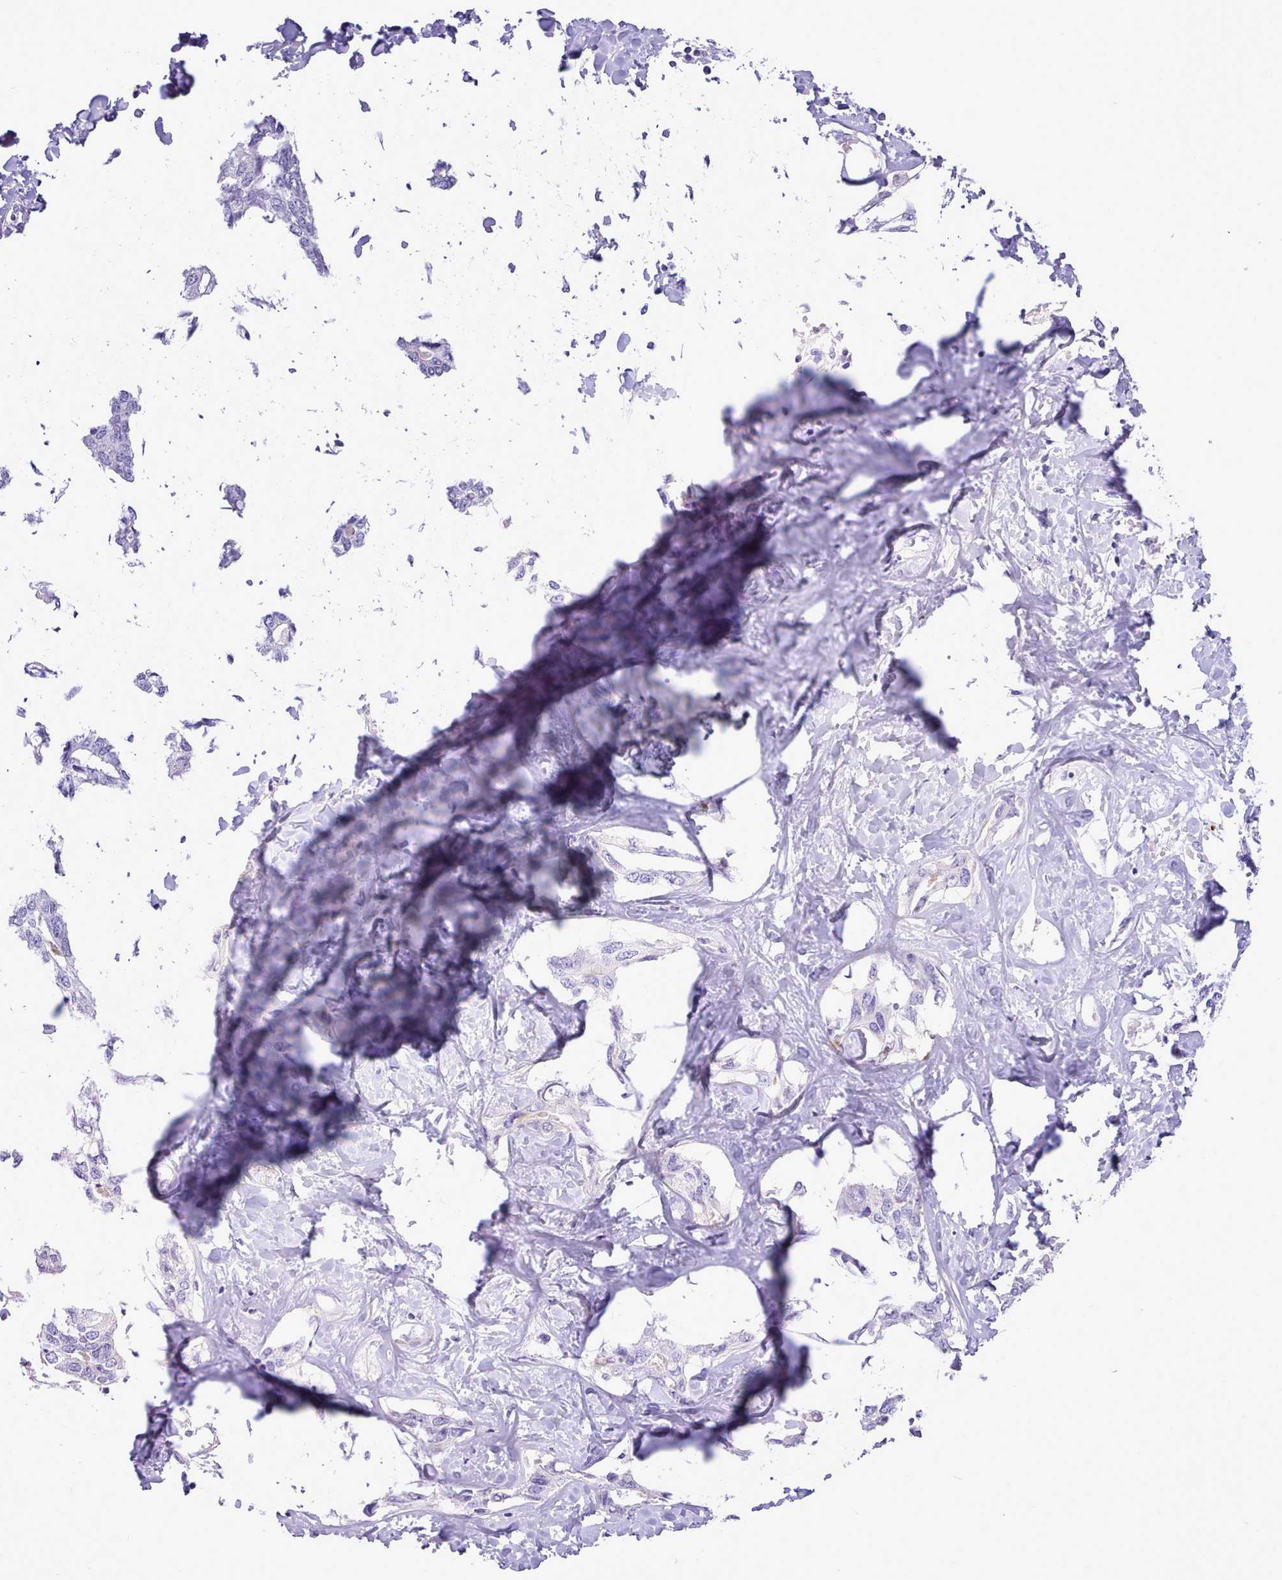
{"staining": {"intensity": "negative", "quantity": "none", "location": "none"}, "tissue": "liver cancer", "cell_type": "Tumor cells", "image_type": "cancer", "snomed": [{"axis": "morphology", "description": "Cholangiocarcinoma"}, {"axis": "topography", "description": "Liver"}], "caption": "Liver cancer was stained to show a protein in brown. There is no significant staining in tumor cells.", "gene": "CYP2A13", "patient": {"sex": "male", "age": 59}}